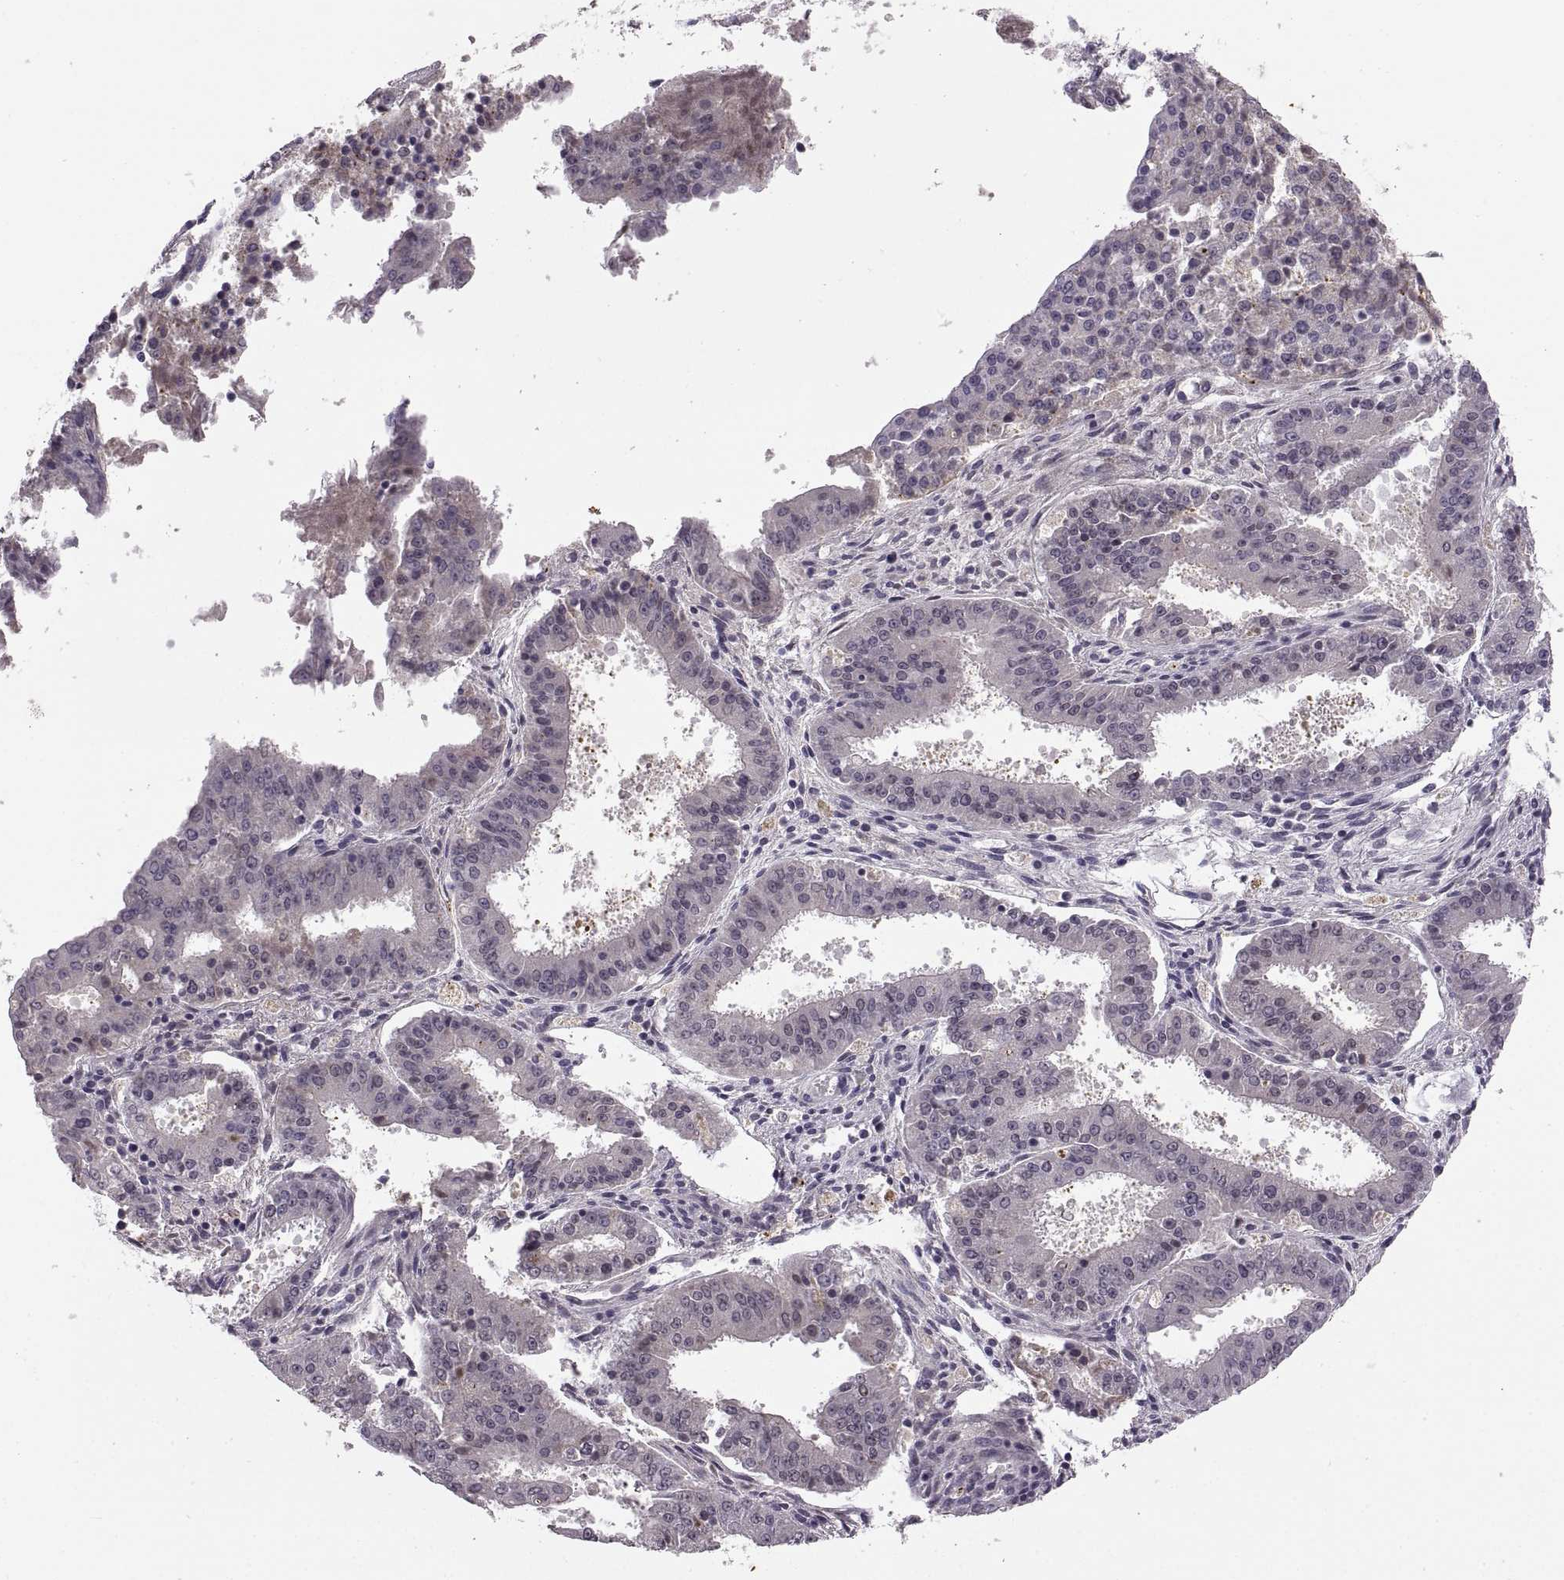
{"staining": {"intensity": "negative", "quantity": "none", "location": "none"}, "tissue": "ovarian cancer", "cell_type": "Tumor cells", "image_type": "cancer", "snomed": [{"axis": "morphology", "description": "Carcinoma, endometroid"}, {"axis": "topography", "description": "Ovary"}], "caption": "An immunohistochemistry image of ovarian cancer (endometroid carcinoma) is shown. There is no staining in tumor cells of ovarian cancer (endometroid carcinoma). (DAB IHC visualized using brightfield microscopy, high magnification).", "gene": "ADH6", "patient": {"sex": "female", "age": 42}}